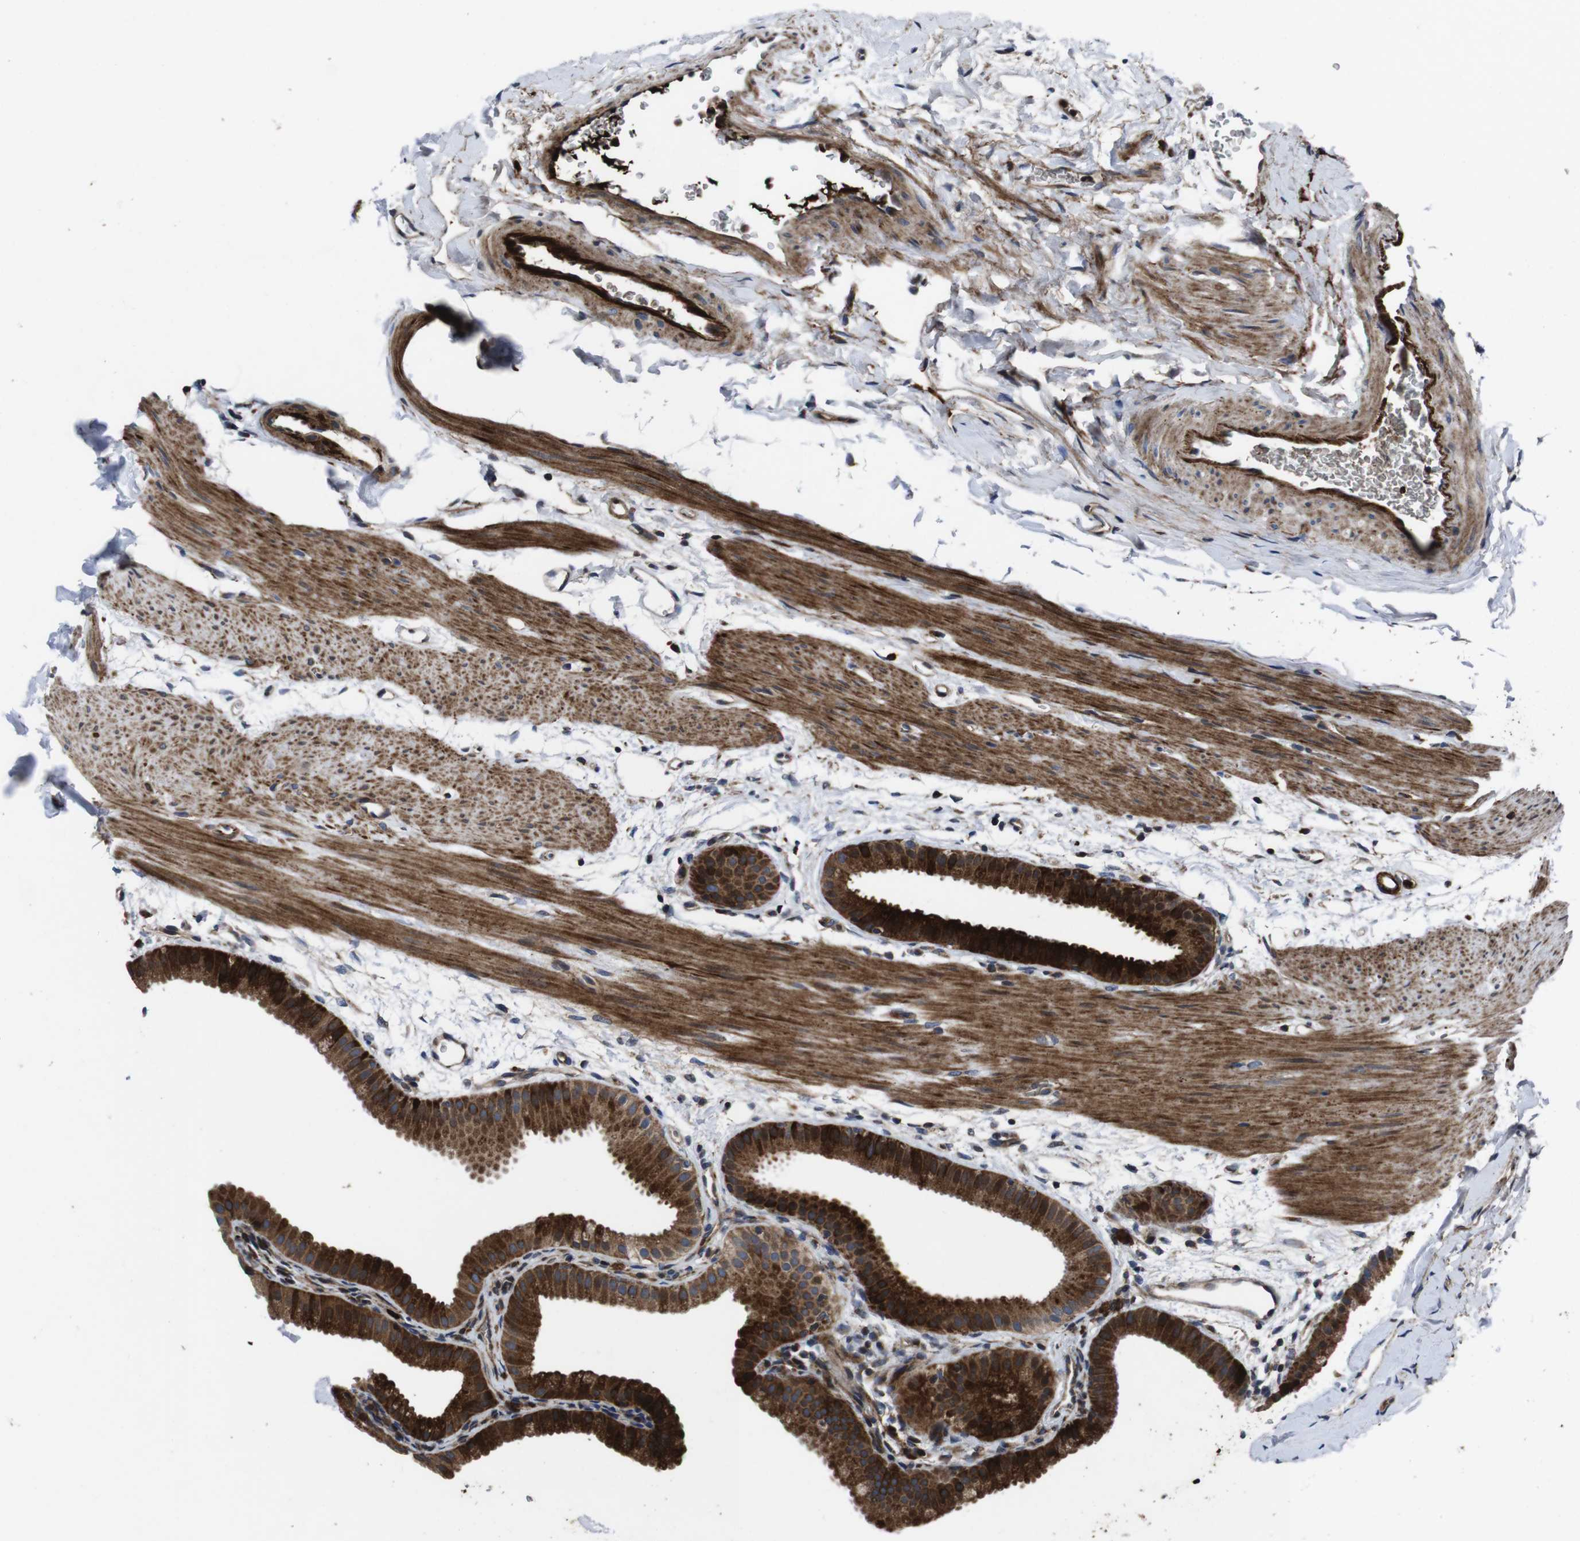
{"staining": {"intensity": "strong", "quantity": ">75%", "location": "cytoplasmic/membranous"}, "tissue": "gallbladder", "cell_type": "Glandular cells", "image_type": "normal", "snomed": [{"axis": "morphology", "description": "Normal tissue, NOS"}, {"axis": "topography", "description": "Gallbladder"}], "caption": "The immunohistochemical stain highlights strong cytoplasmic/membranous staining in glandular cells of unremarkable gallbladder. (Stains: DAB (3,3'-diaminobenzidine) in brown, nuclei in blue, Microscopy: brightfield microscopy at high magnification).", "gene": "SMYD3", "patient": {"sex": "female", "age": 64}}